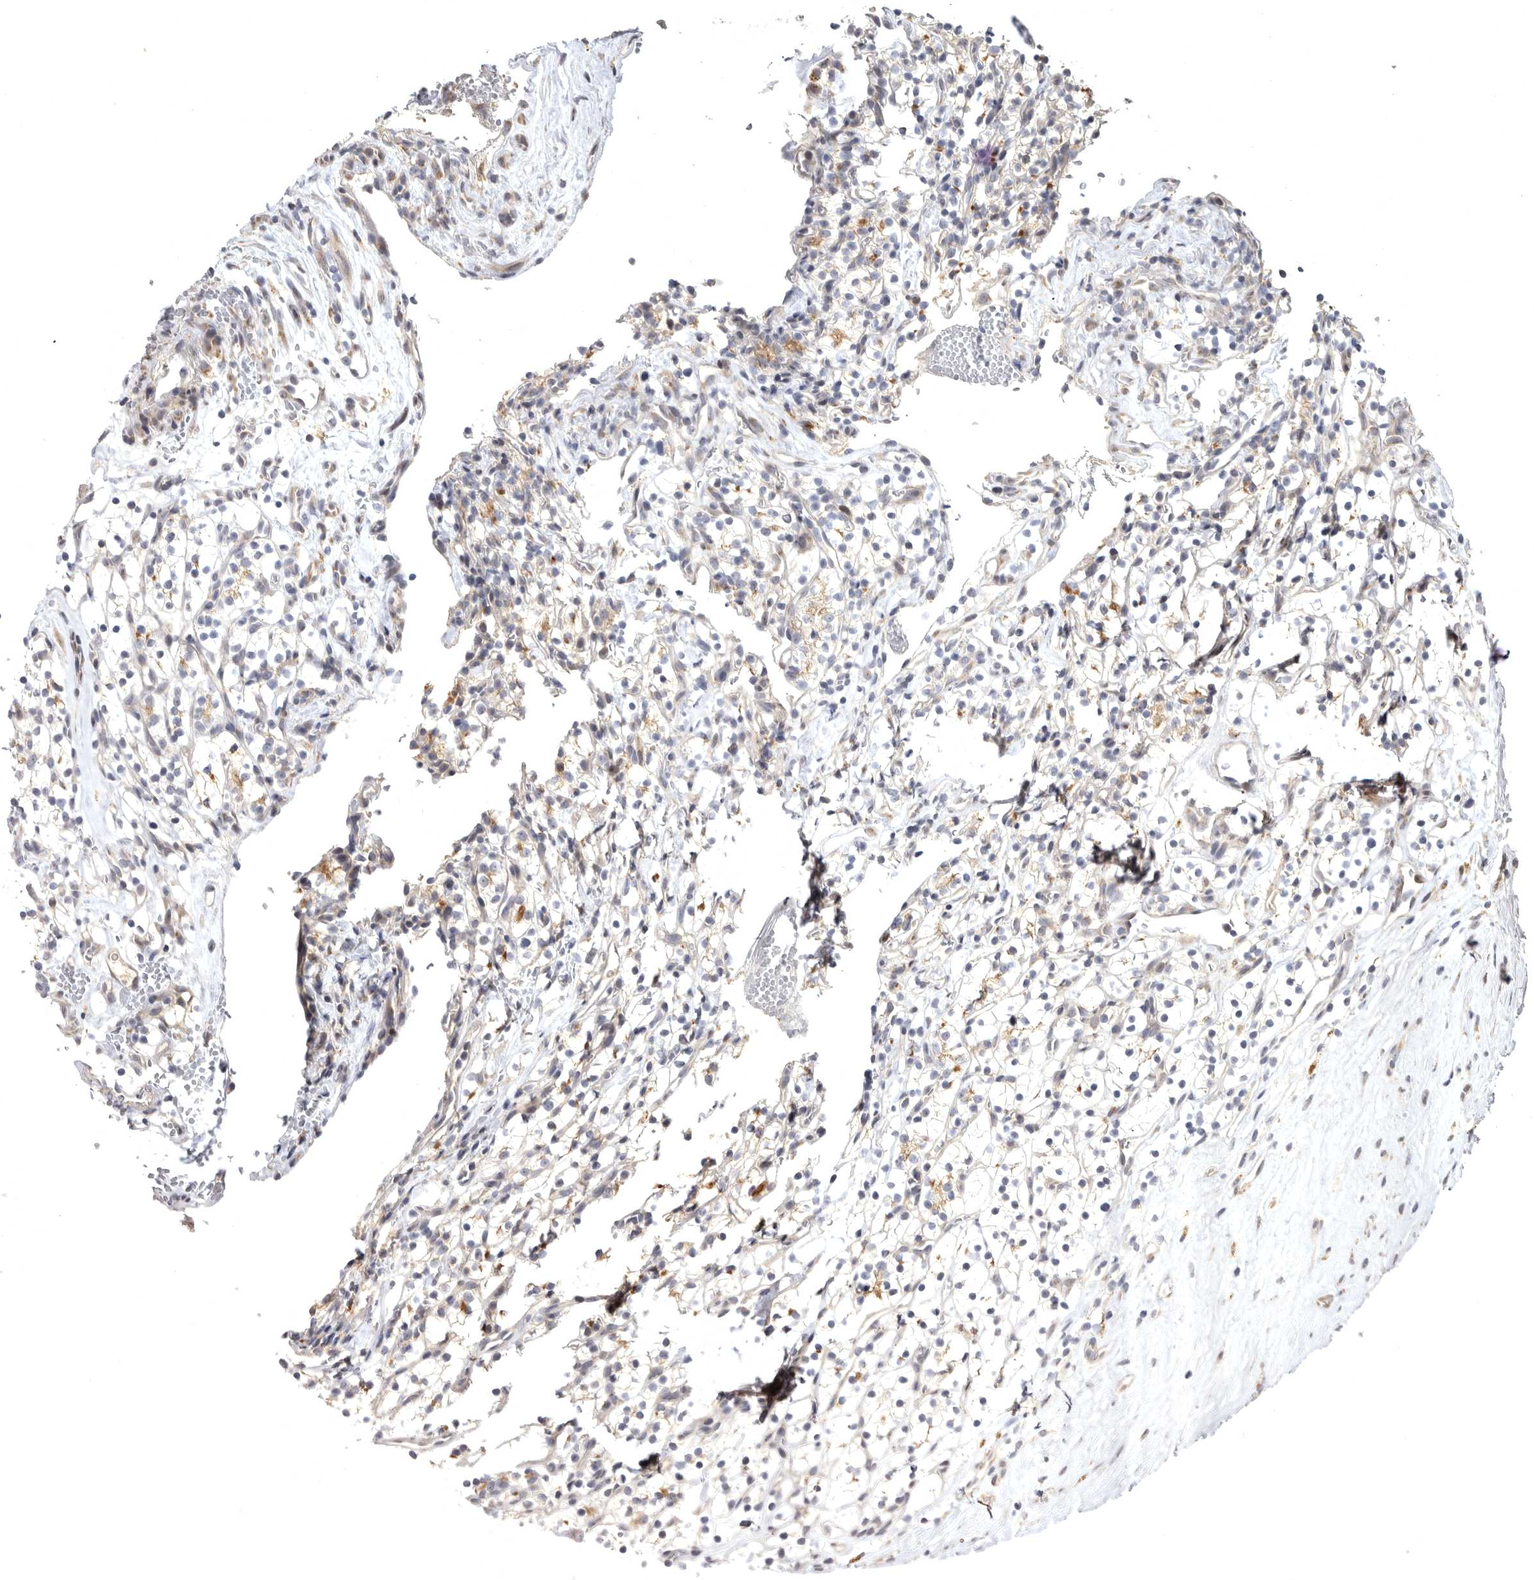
{"staining": {"intensity": "moderate", "quantity": "25%-75%", "location": "cytoplasmic/membranous"}, "tissue": "renal cancer", "cell_type": "Tumor cells", "image_type": "cancer", "snomed": [{"axis": "morphology", "description": "Adenocarcinoma, NOS"}, {"axis": "topography", "description": "Kidney"}], "caption": "There is medium levels of moderate cytoplasmic/membranous expression in tumor cells of renal cancer (adenocarcinoma), as demonstrated by immunohistochemical staining (brown color).", "gene": "MAN2A1", "patient": {"sex": "female", "age": 57}}